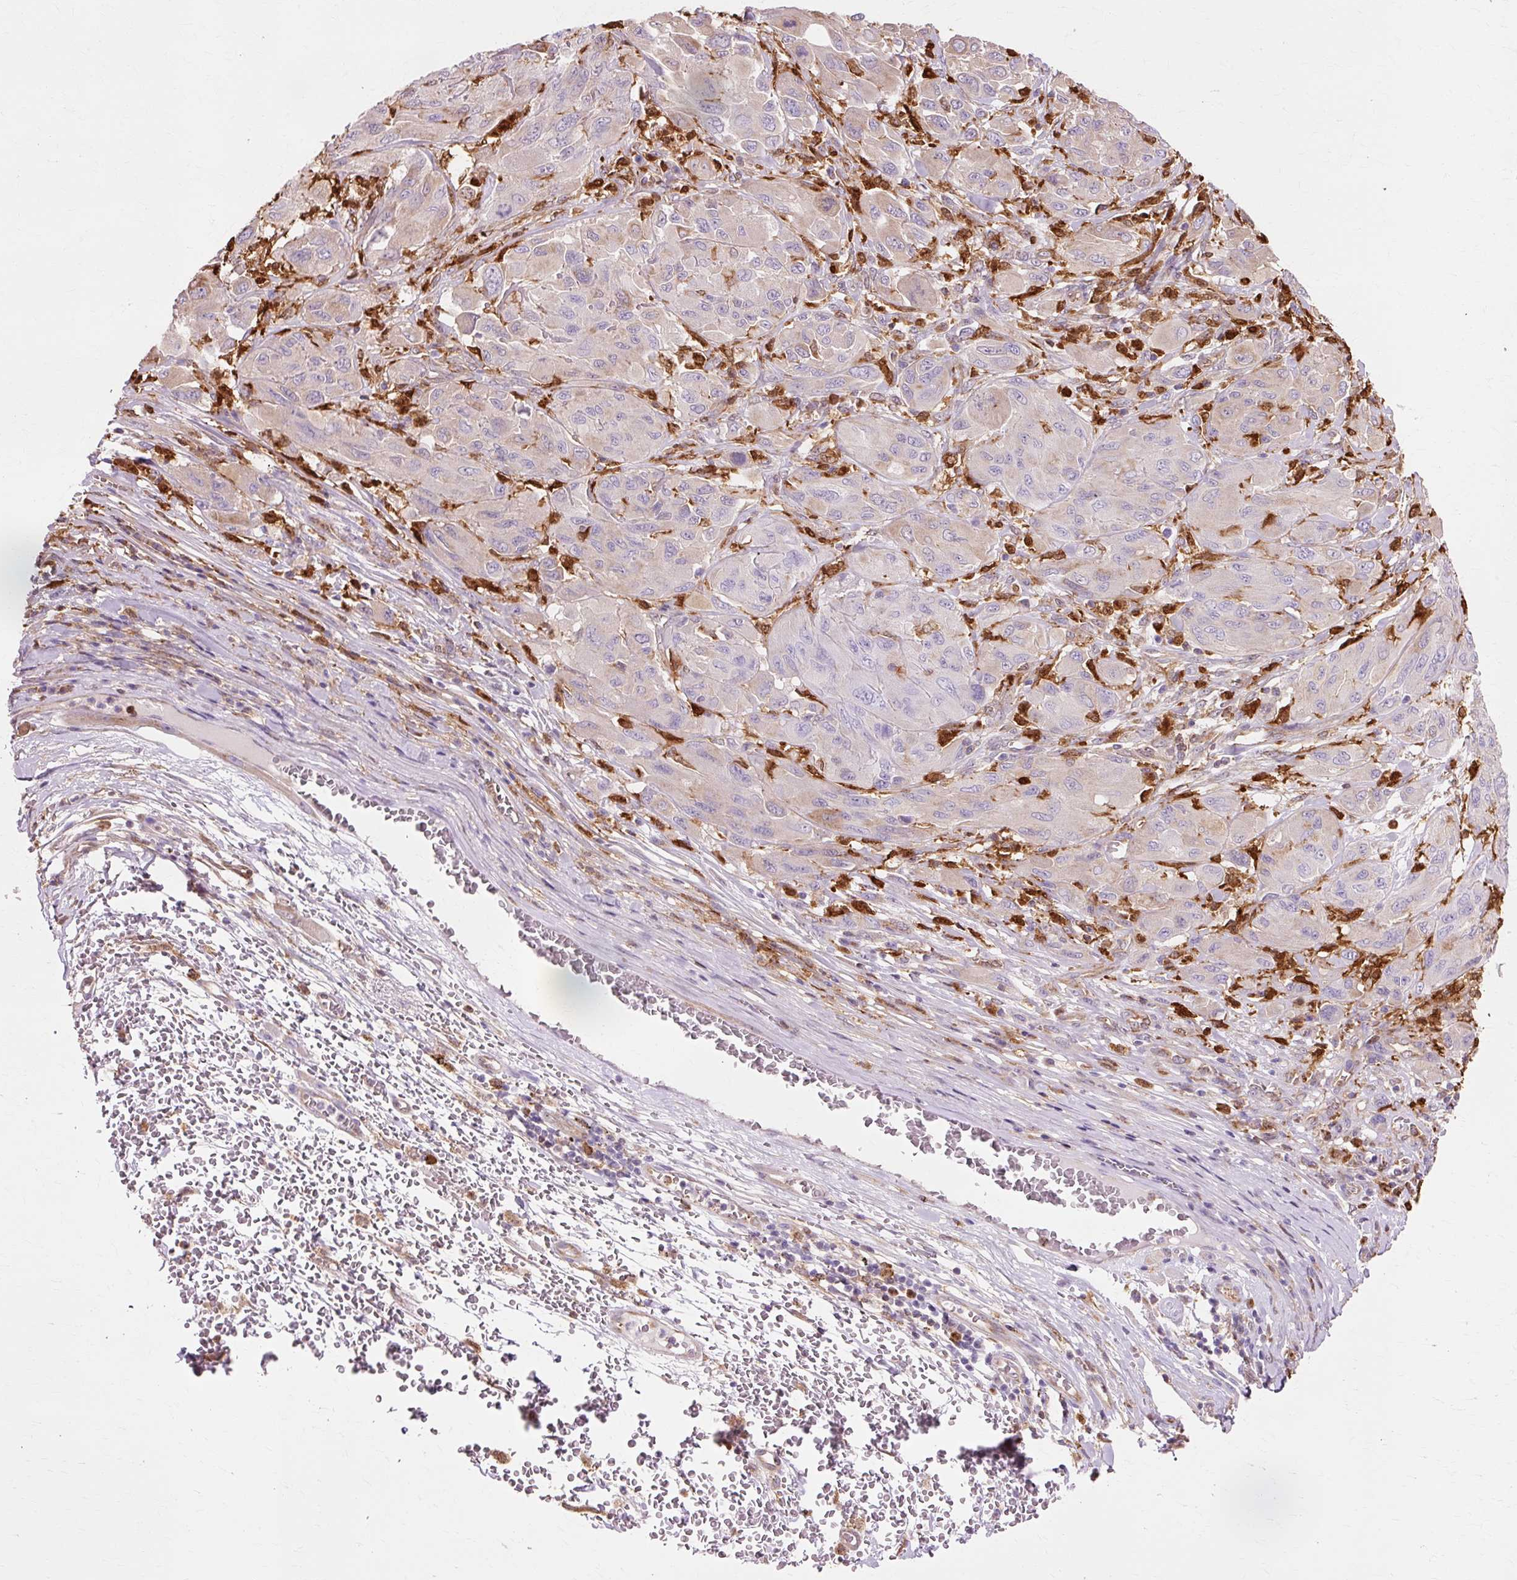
{"staining": {"intensity": "weak", "quantity": "<25%", "location": "cytoplasmic/membranous"}, "tissue": "melanoma", "cell_type": "Tumor cells", "image_type": "cancer", "snomed": [{"axis": "morphology", "description": "Malignant melanoma, NOS"}, {"axis": "topography", "description": "Skin"}], "caption": "The image shows no staining of tumor cells in melanoma.", "gene": "GPX1", "patient": {"sex": "female", "age": 91}}